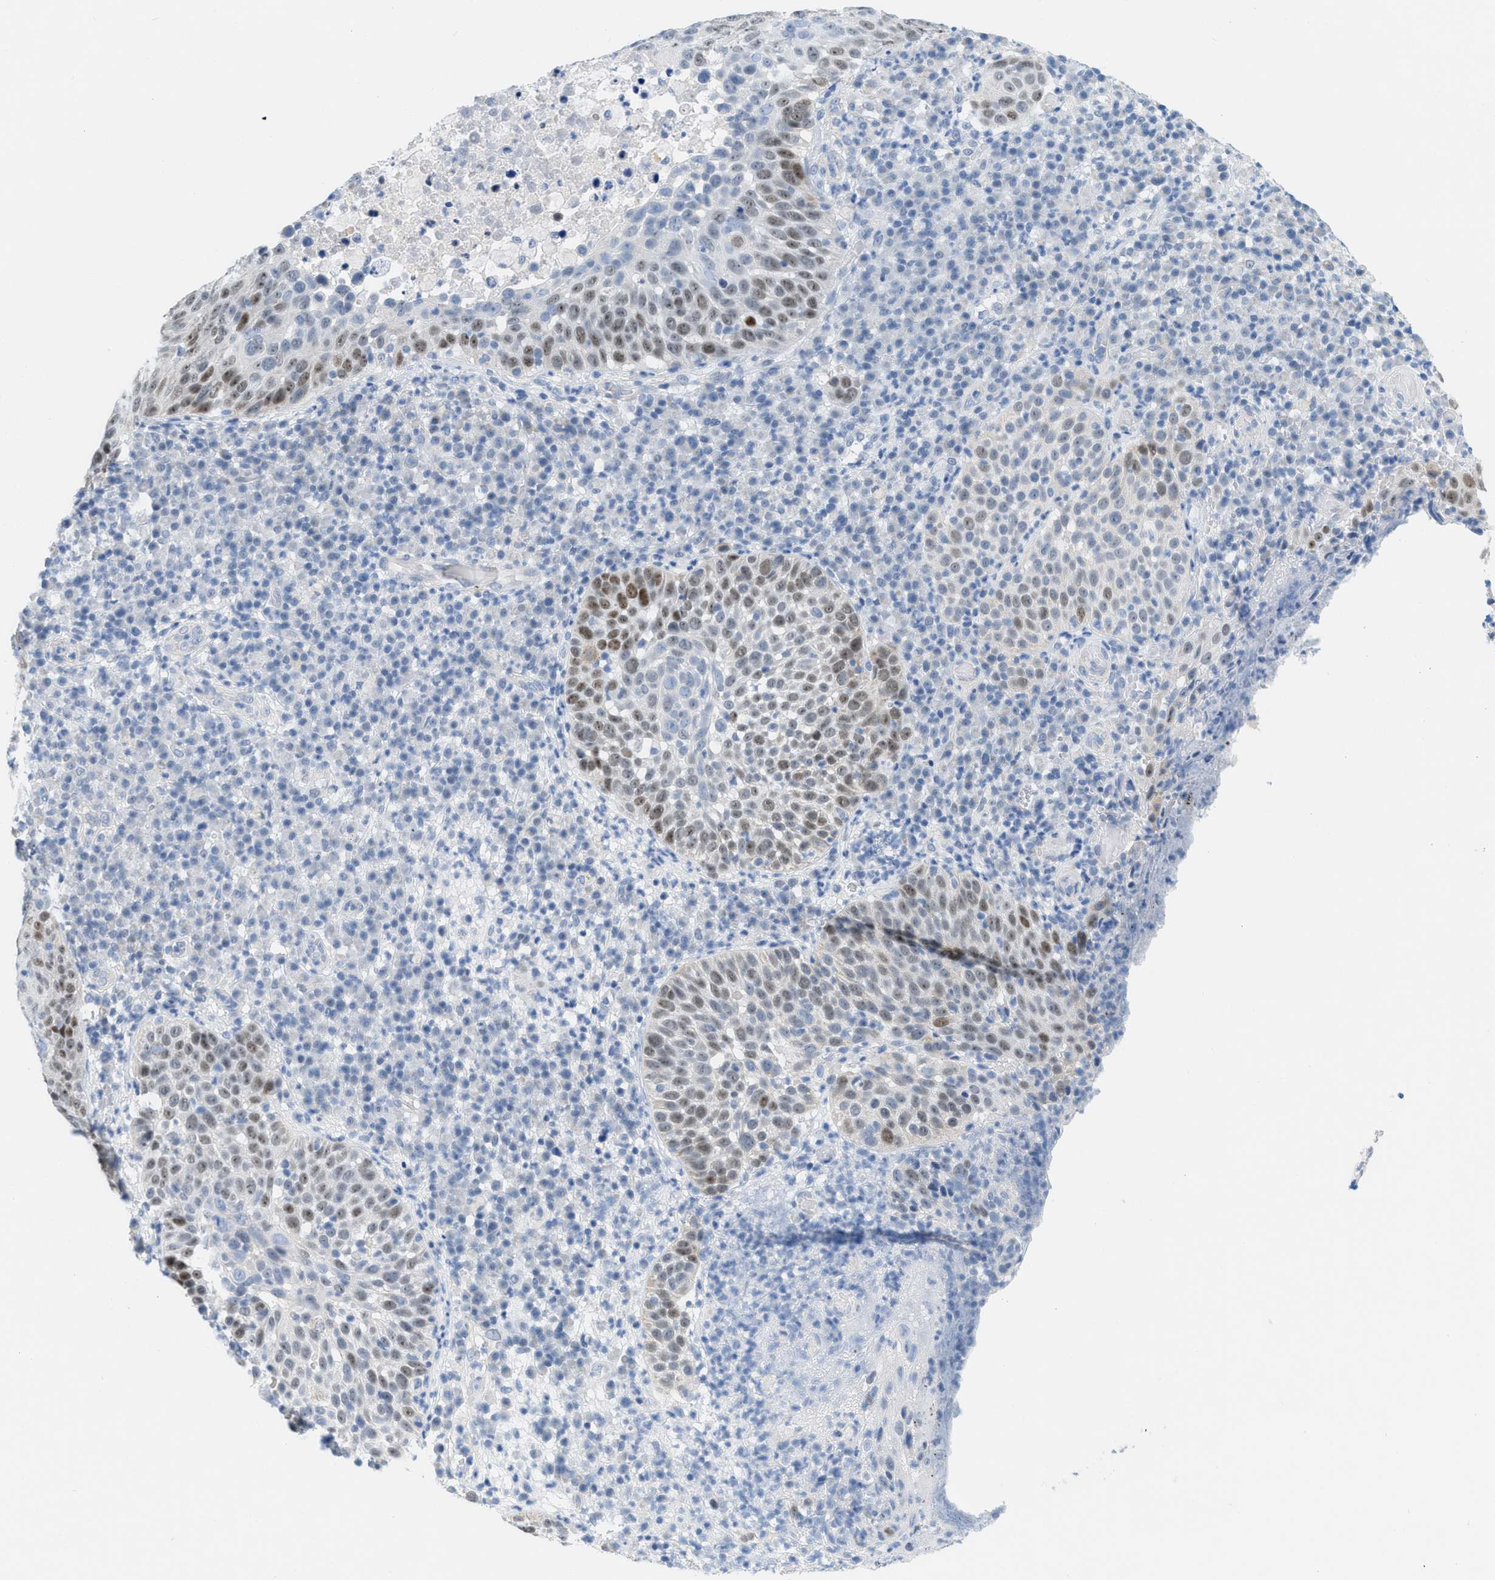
{"staining": {"intensity": "moderate", "quantity": "25%-75%", "location": "nuclear"}, "tissue": "skin cancer", "cell_type": "Tumor cells", "image_type": "cancer", "snomed": [{"axis": "morphology", "description": "Squamous cell carcinoma in situ, NOS"}, {"axis": "morphology", "description": "Squamous cell carcinoma, NOS"}, {"axis": "topography", "description": "Skin"}], "caption": "Immunohistochemistry (IHC) (DAB) staining of human skin squamous cell carcinoma demonstrates moderate nuclear protein expression in about 25%-75% of tumor cells.", "gene": "HLTF", "patient": {"sex": "male", "age": 93}}